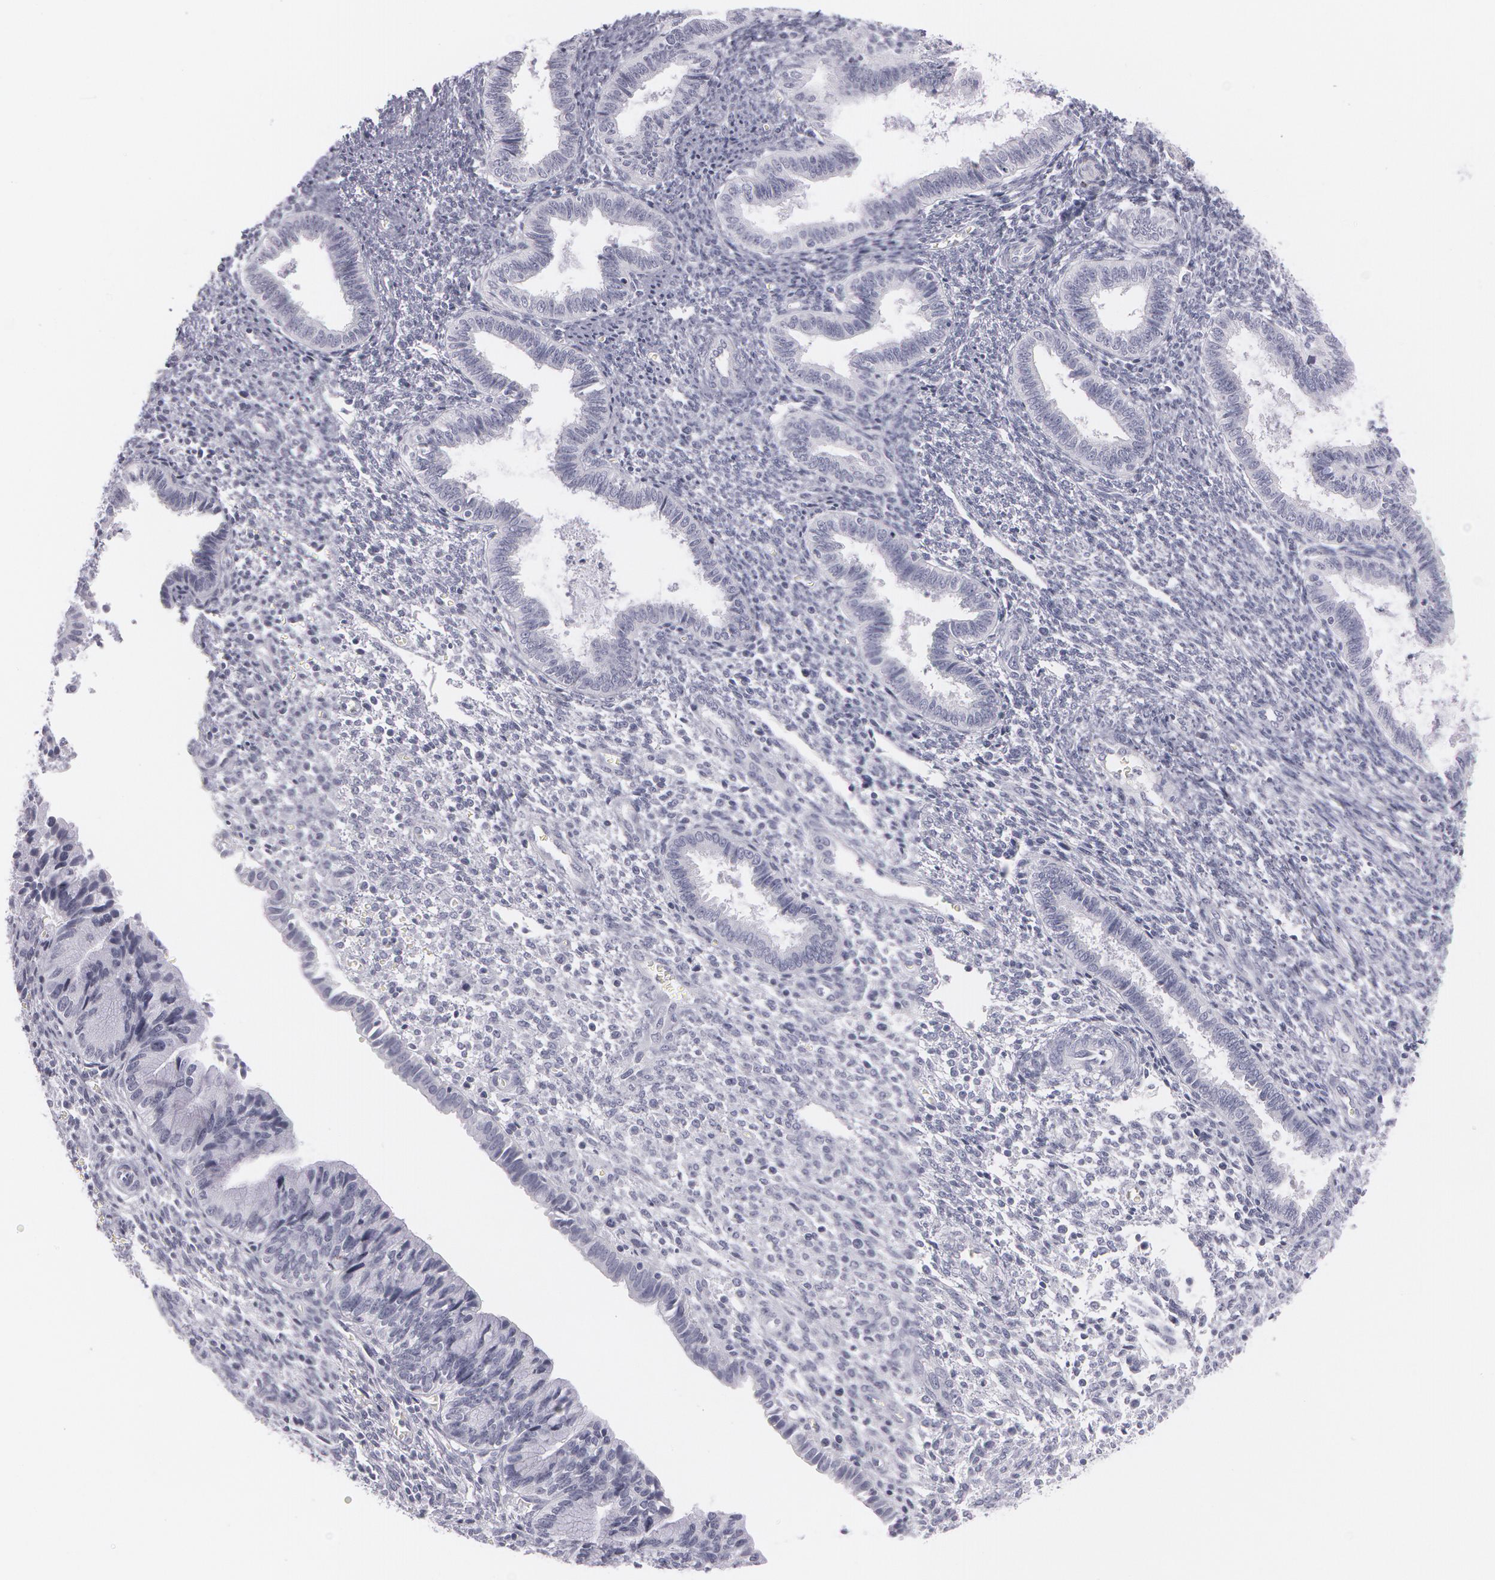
{"staining": {"intensity": "negative", "quantity": "none", "location": "none"}, "tissue": "endometrium", "cell_type": "Cells in endometrial stroma", "image_type": "normal", "snomed": [{"axis": "morphology", "description": "Normal tissue, NOS"}, {"axis": "topography", "description": "Endometrium"}], "caption": "IHC histopathology image of normal endometrium: human endometrium stained with DAB displays no significant protein expression in cells in endometrial stroma.", "gene": "SNCG", "patient": {"sex": "female", "age": 36}}